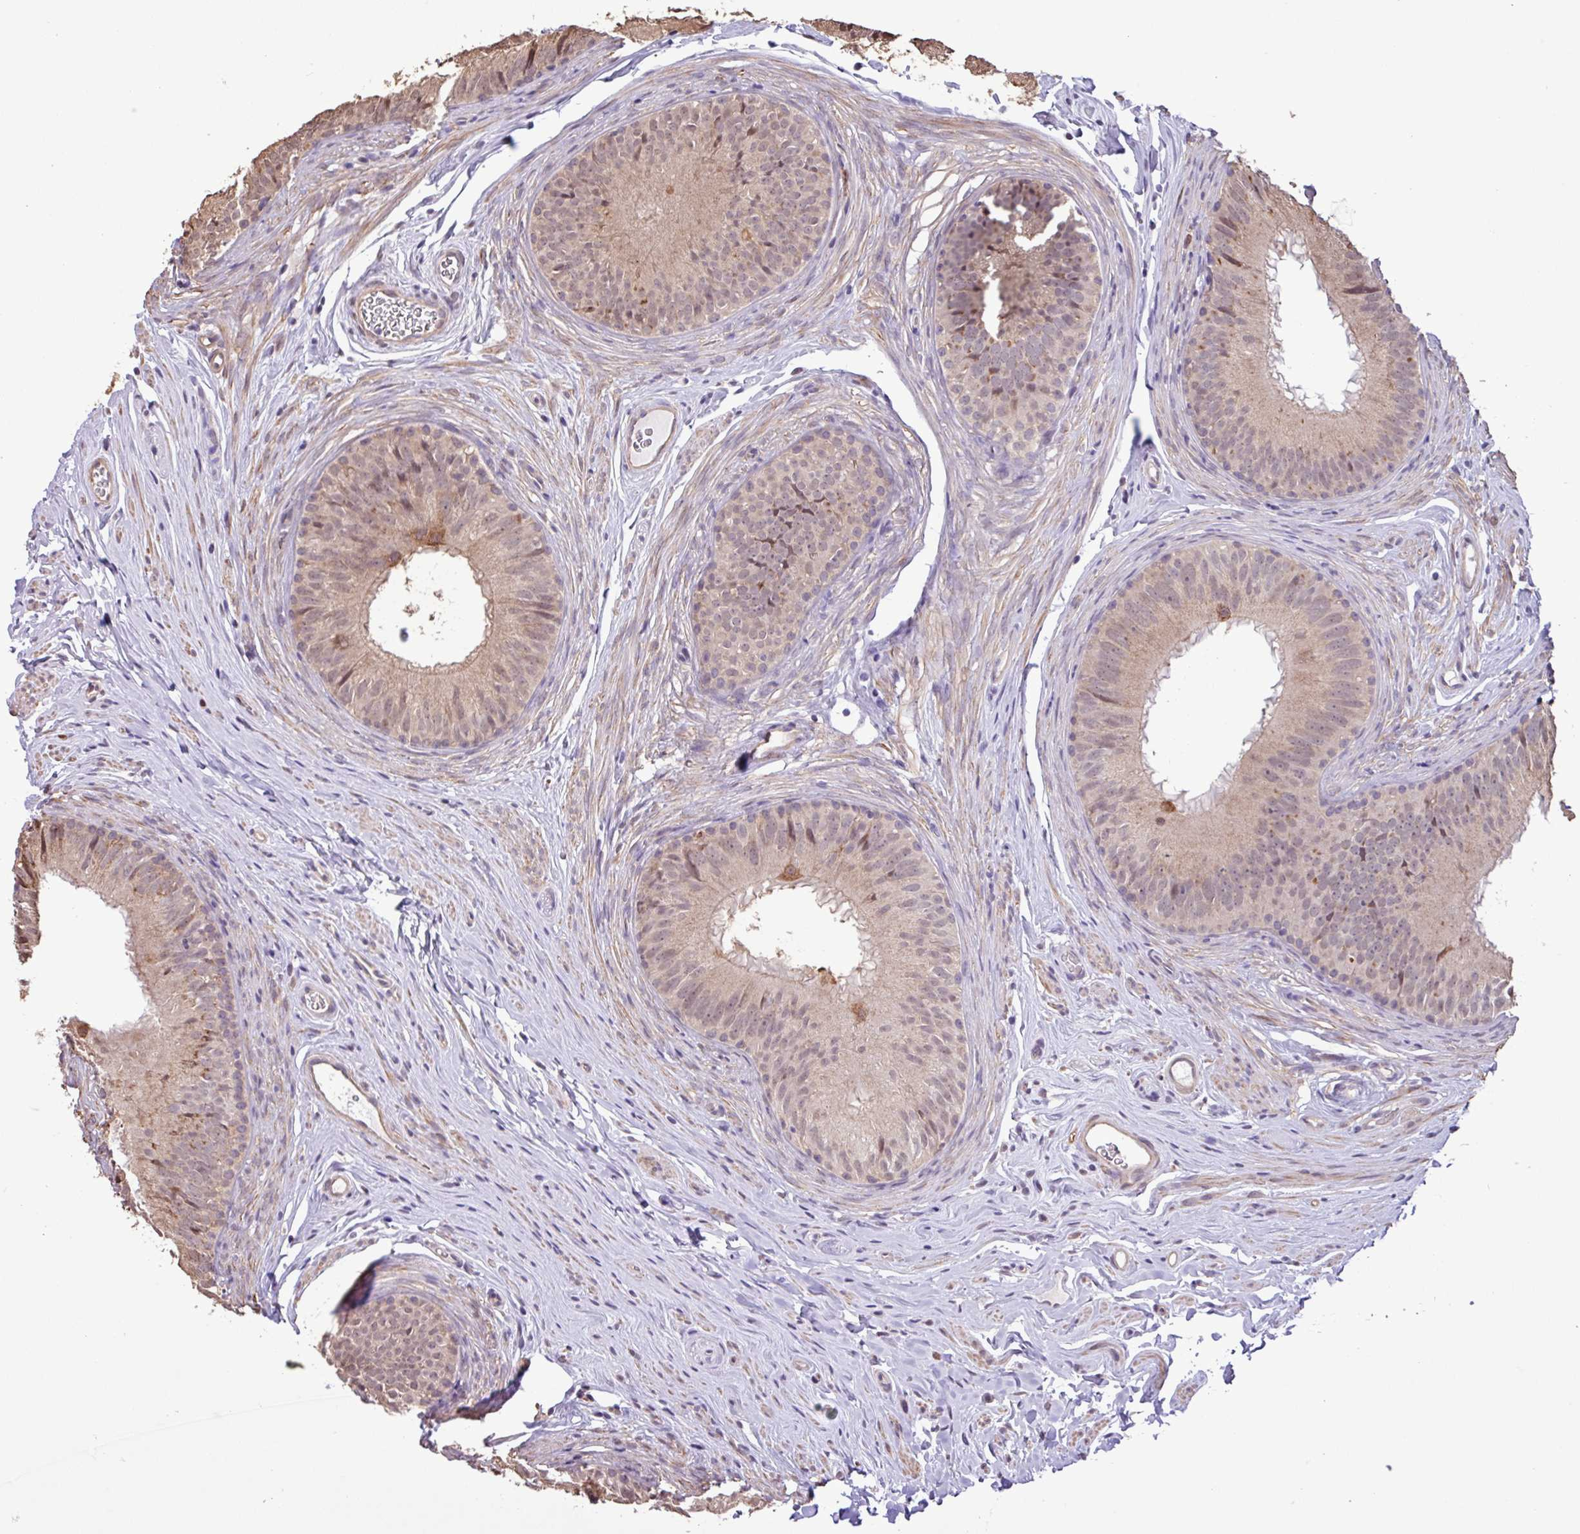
{"staining": {"intensity": "moderate", "quantity": "<25%", "location": "cytoplasmic/membranous,nuclear"}, "tissue": "epididymis", "cell_type": "Glandular cells", "image_type": "normal", "snomed": [{"axis": "morphology", "description": "Normal tissue, NOS"}, {"axis": "topography", "description": "Epididymis, spermatic cord, NOS"}], "caption": "This photomicrograph reveals immunohistochemistry (IHC) staining of normal epididymis, with low moderate cytoplasmic/membranous,nuclear staining in about <25% of glandular cells.", "gene": "CHST11", "patient": {"sex": "male", "age": 25}}